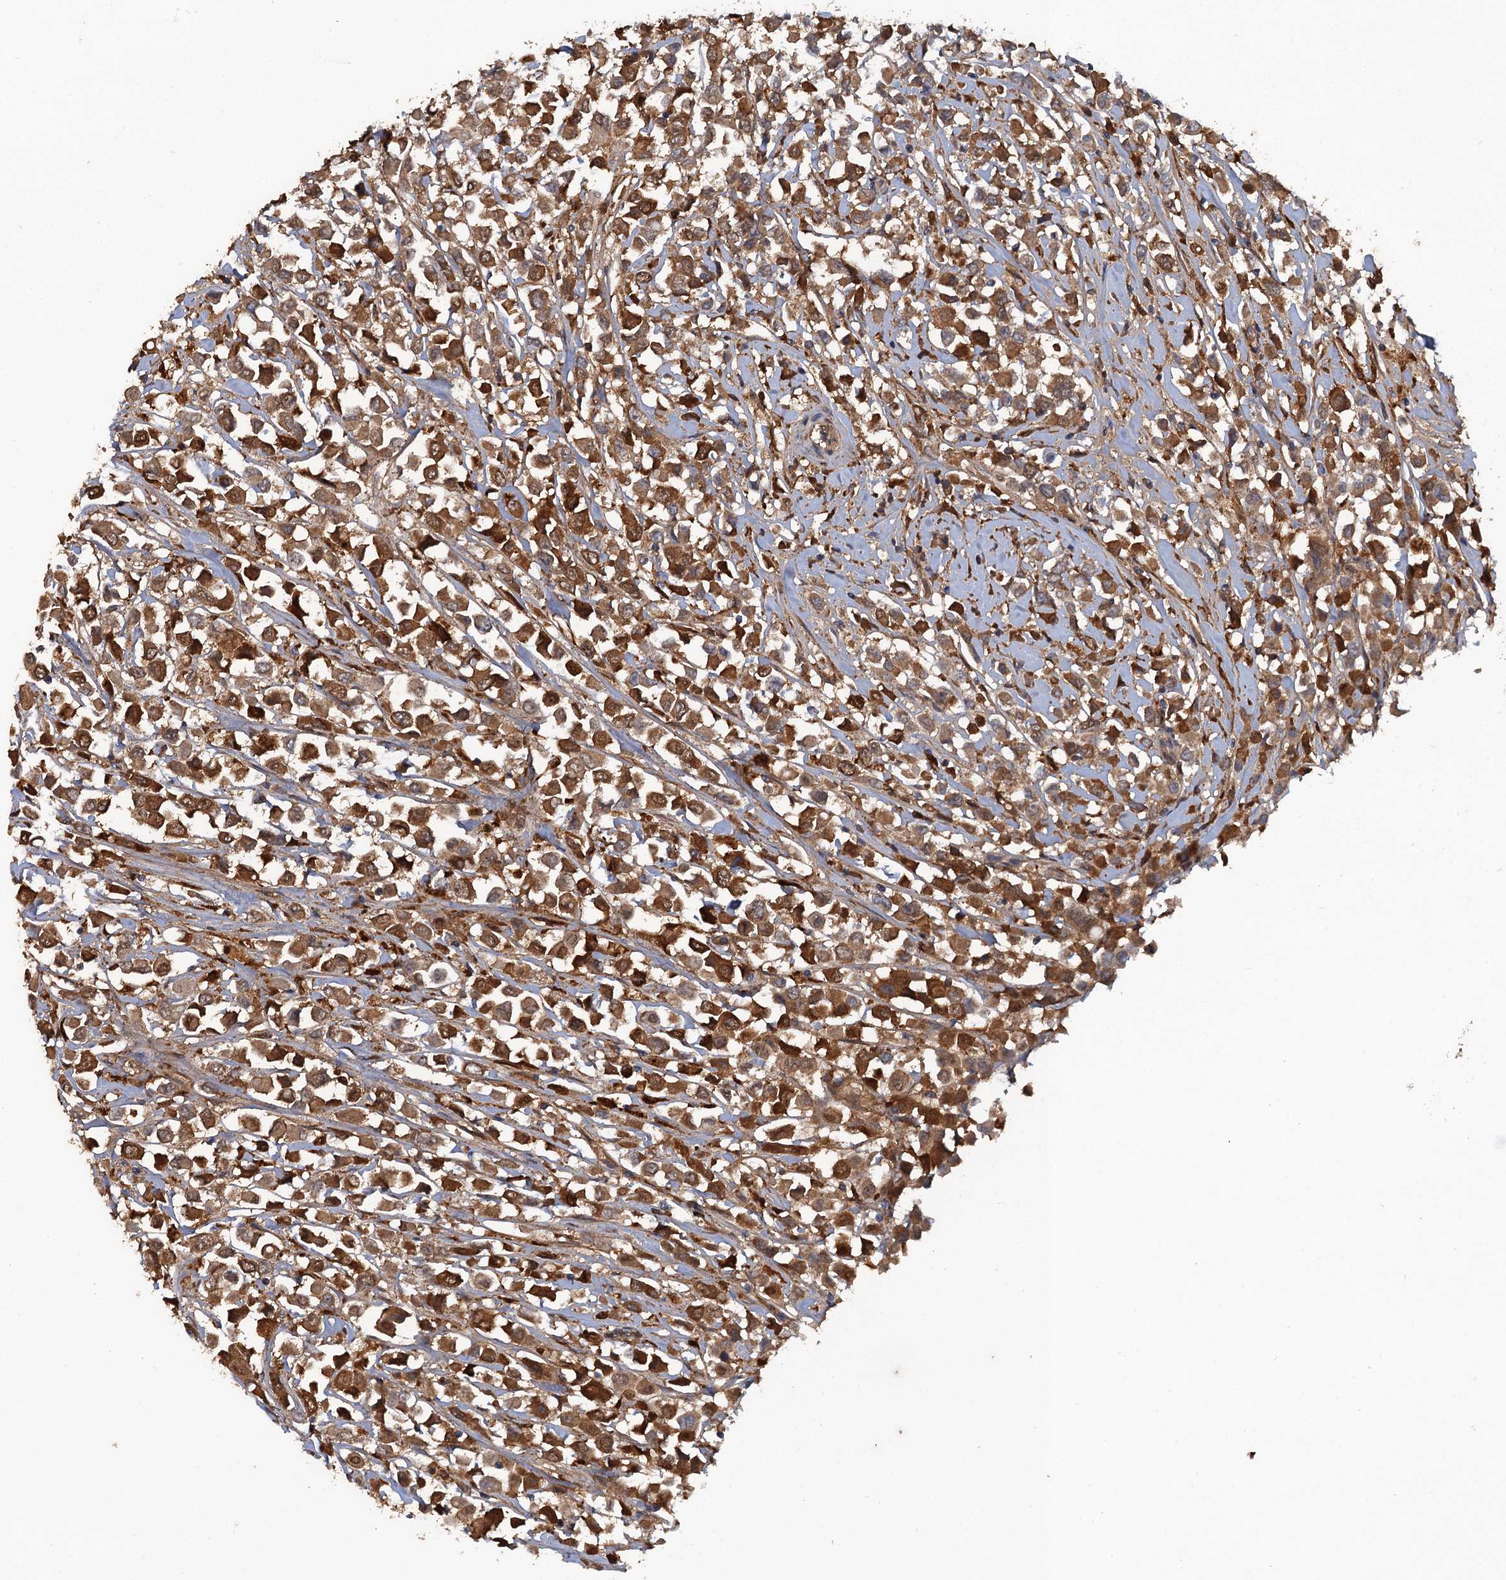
{"staining": {"intensity": "moderate", "quantity": ">75%", "location": "cytoplasmic/membranous"}, "tissue": "breast cancer", "cell_type": "Tumor cells", "image_type": "cancer", "snomed": [{"axis": "morphology", "description": "Duct carcinoma"}, {"axis": "topography", "description": "Breast"}], "caption": "A photomicrograph of breast cancer (infiltrating ductal carcinoma) stained for a protein displays moderate cytoplasmic/membranous brown staining in tumor cells.", "gene": "HAPLN3", "patient": {"sex": "female", "age": 61}}